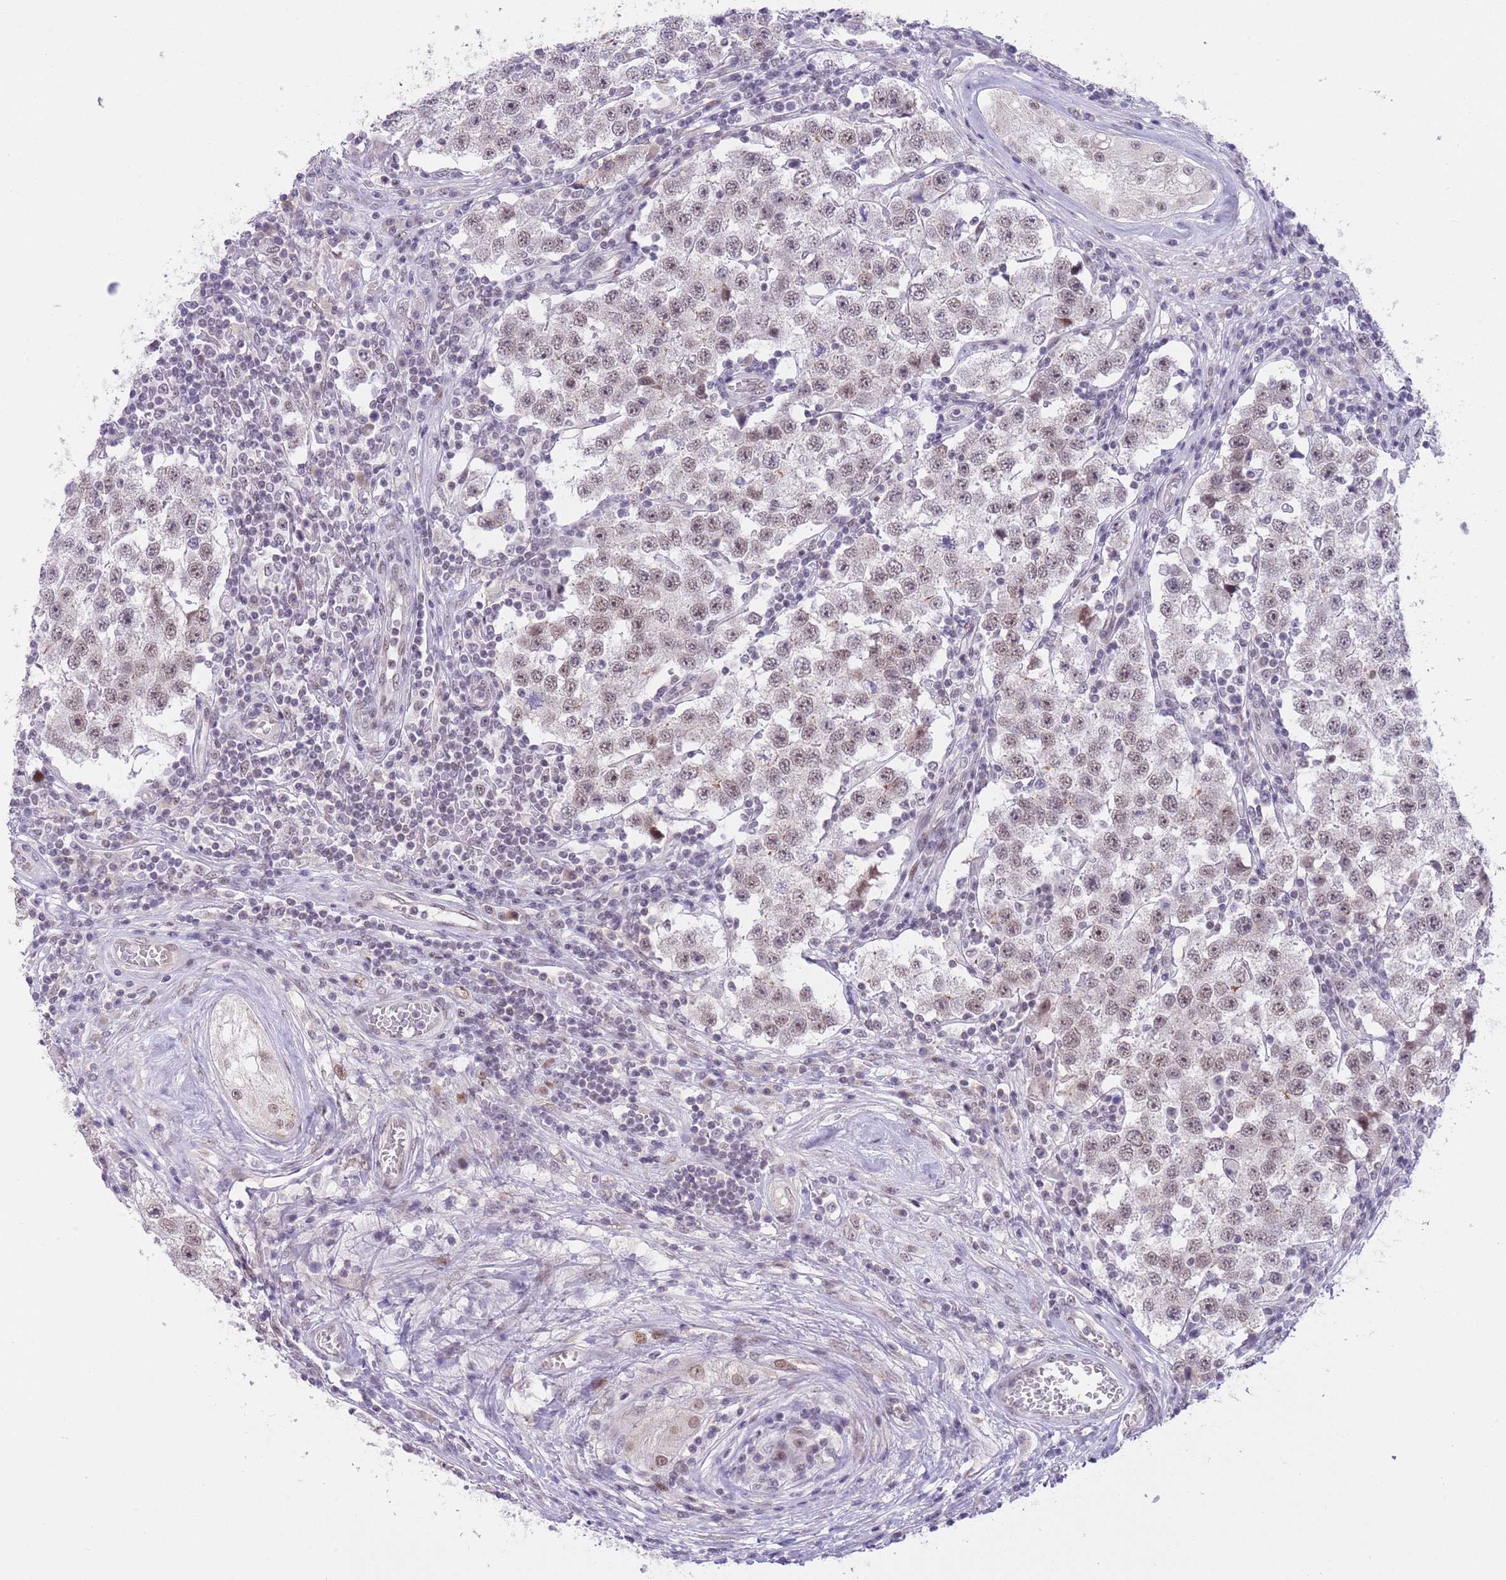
{"staining": {"intensity": "weak", "quantity": ">75%", "location": "nuclear"}, "tissue": "testis cancer", "cell_type": "Tumor cells", "image_type": "cancer", "snomed": [{"axis": "morphology", "description": "Seminoma, NOS"}, {"axis": "topography", "description": "Testis"}], "caption": "Protein staining demonstrates weak nuclear expression in about >75% of tumor cells in seminoma (testis).", "gene": "RFX1", "patient": {"sex": "male", "age": 34}}